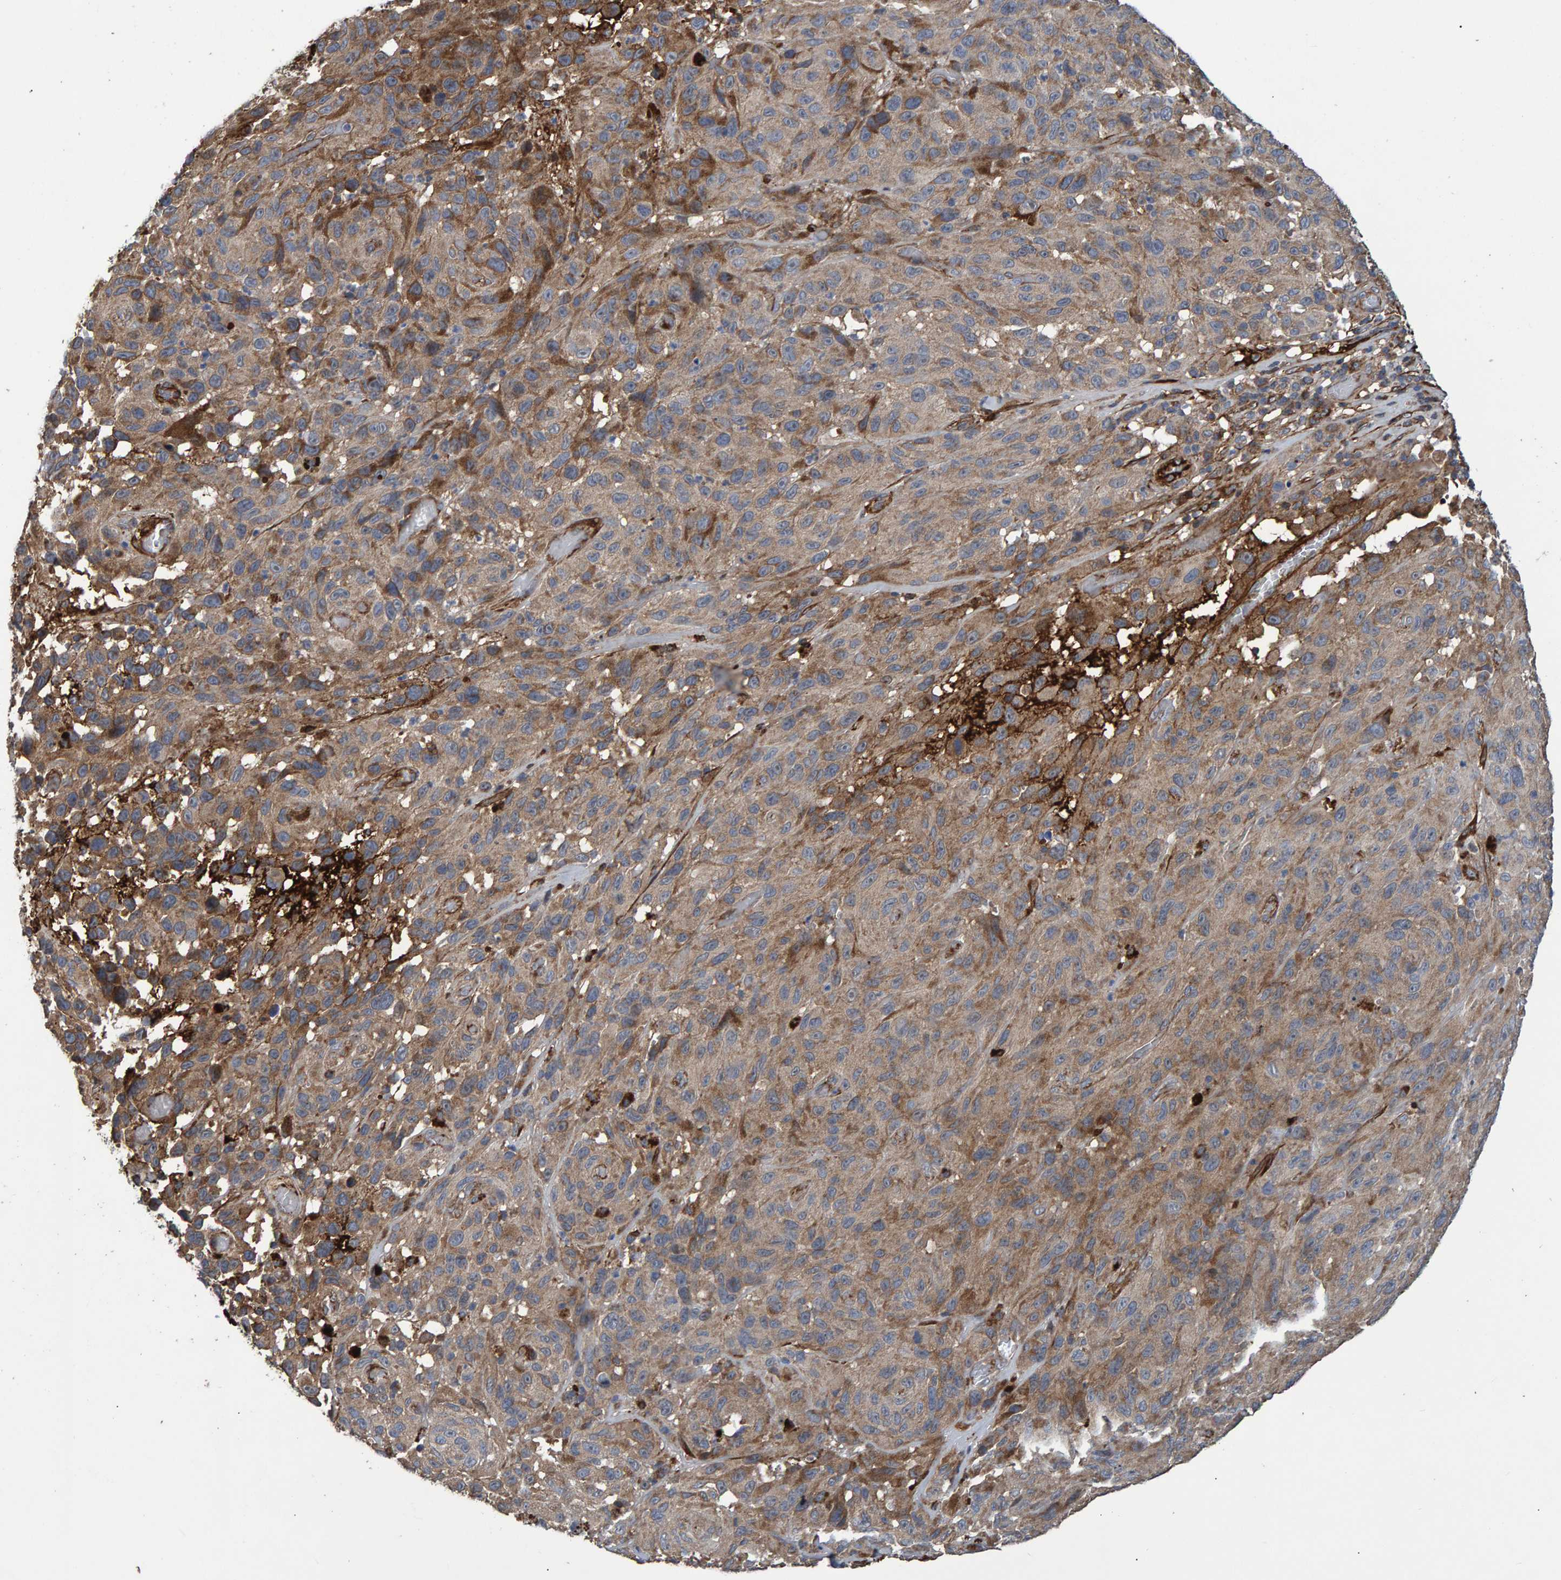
{"staining": {"intensity": "moderate", "quantity": "25%-75%", "location": "cytoplasmic/membranous"}, "tissue": "melanoma", "cell_type": "Tumor cells", "image_type": "cancer", "snomed": [{"axis": "morphology", "description": "Malignant melanoma, NOS"}, {"axis": "topography", "description": "Skin"}], "caption": "Human malignant melanoma stained with a brown dye reveals moderate cytoplasmic/membranous positive positivity in about 25%-75% of tumor cells.", "gene": "SLIT2", "patient": {"sex": "male", "age": 66}}